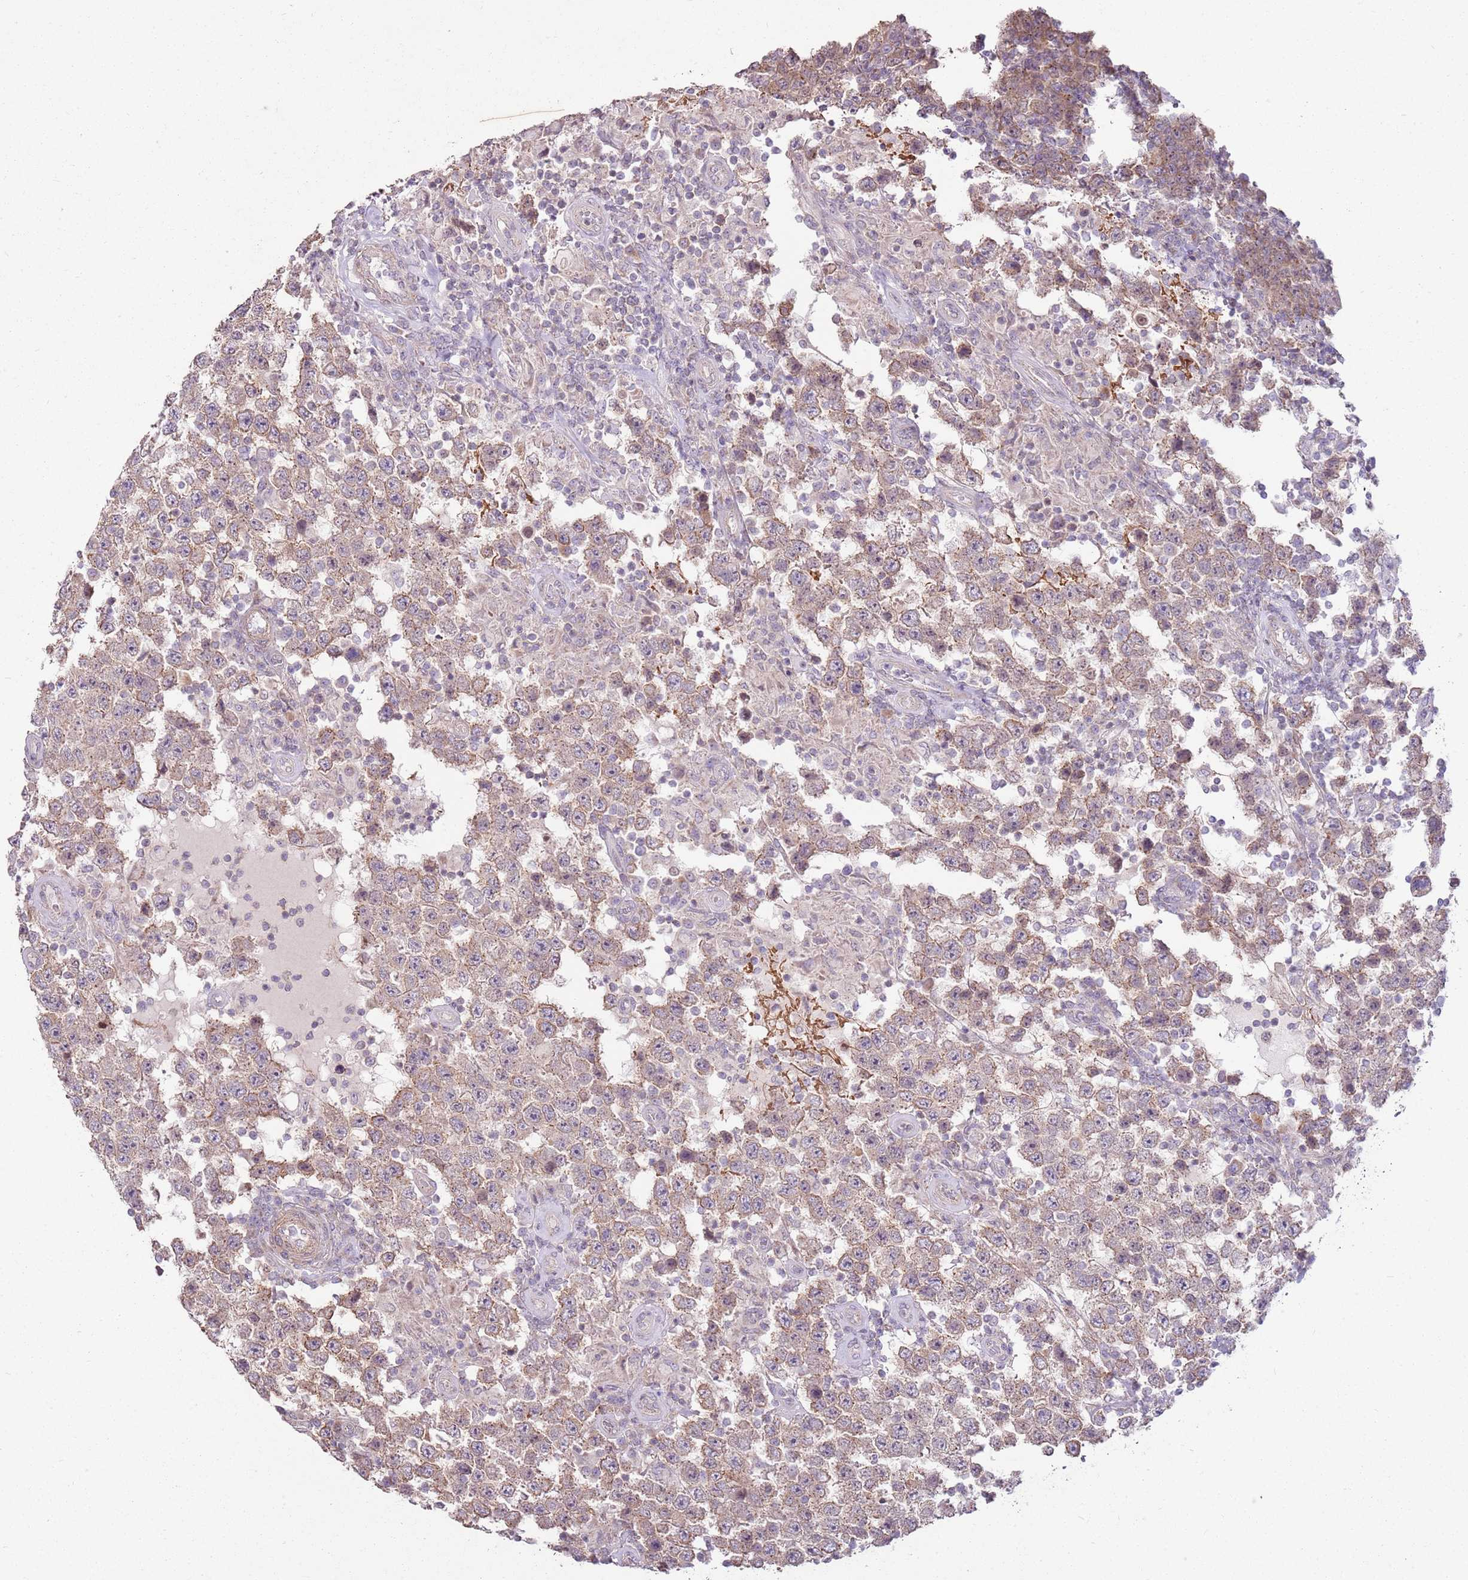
{"staining": {"intensity": "weak", "quantity": "<25%", "location": "cytoplasmic/membranous"}, "tissue": "testis cancer", "cell_type": "Tumor cells", "image_type": "cancer", "snomed": [{"axis": "morphology", "description": "Normal tissue, NOS"}, {"axis": "morphology", "description": "Urothelial carcinoma, High grade"}, {"axis": "morphology", "description": "Seminoma, NOS"}, {"axis": "morphology", "description": "Carcinoma, Embryonal, NOS"}, {"axis": "topography", "description": "Urinary bladder"}, {"axis": "topography", "description": "Testis"}], "caption": "Tumor cells show no significant protein positivity in testis cancer (seminoma).", "gene": "SPATA31D1", "patient": {"sex": "male", "age": 41}}